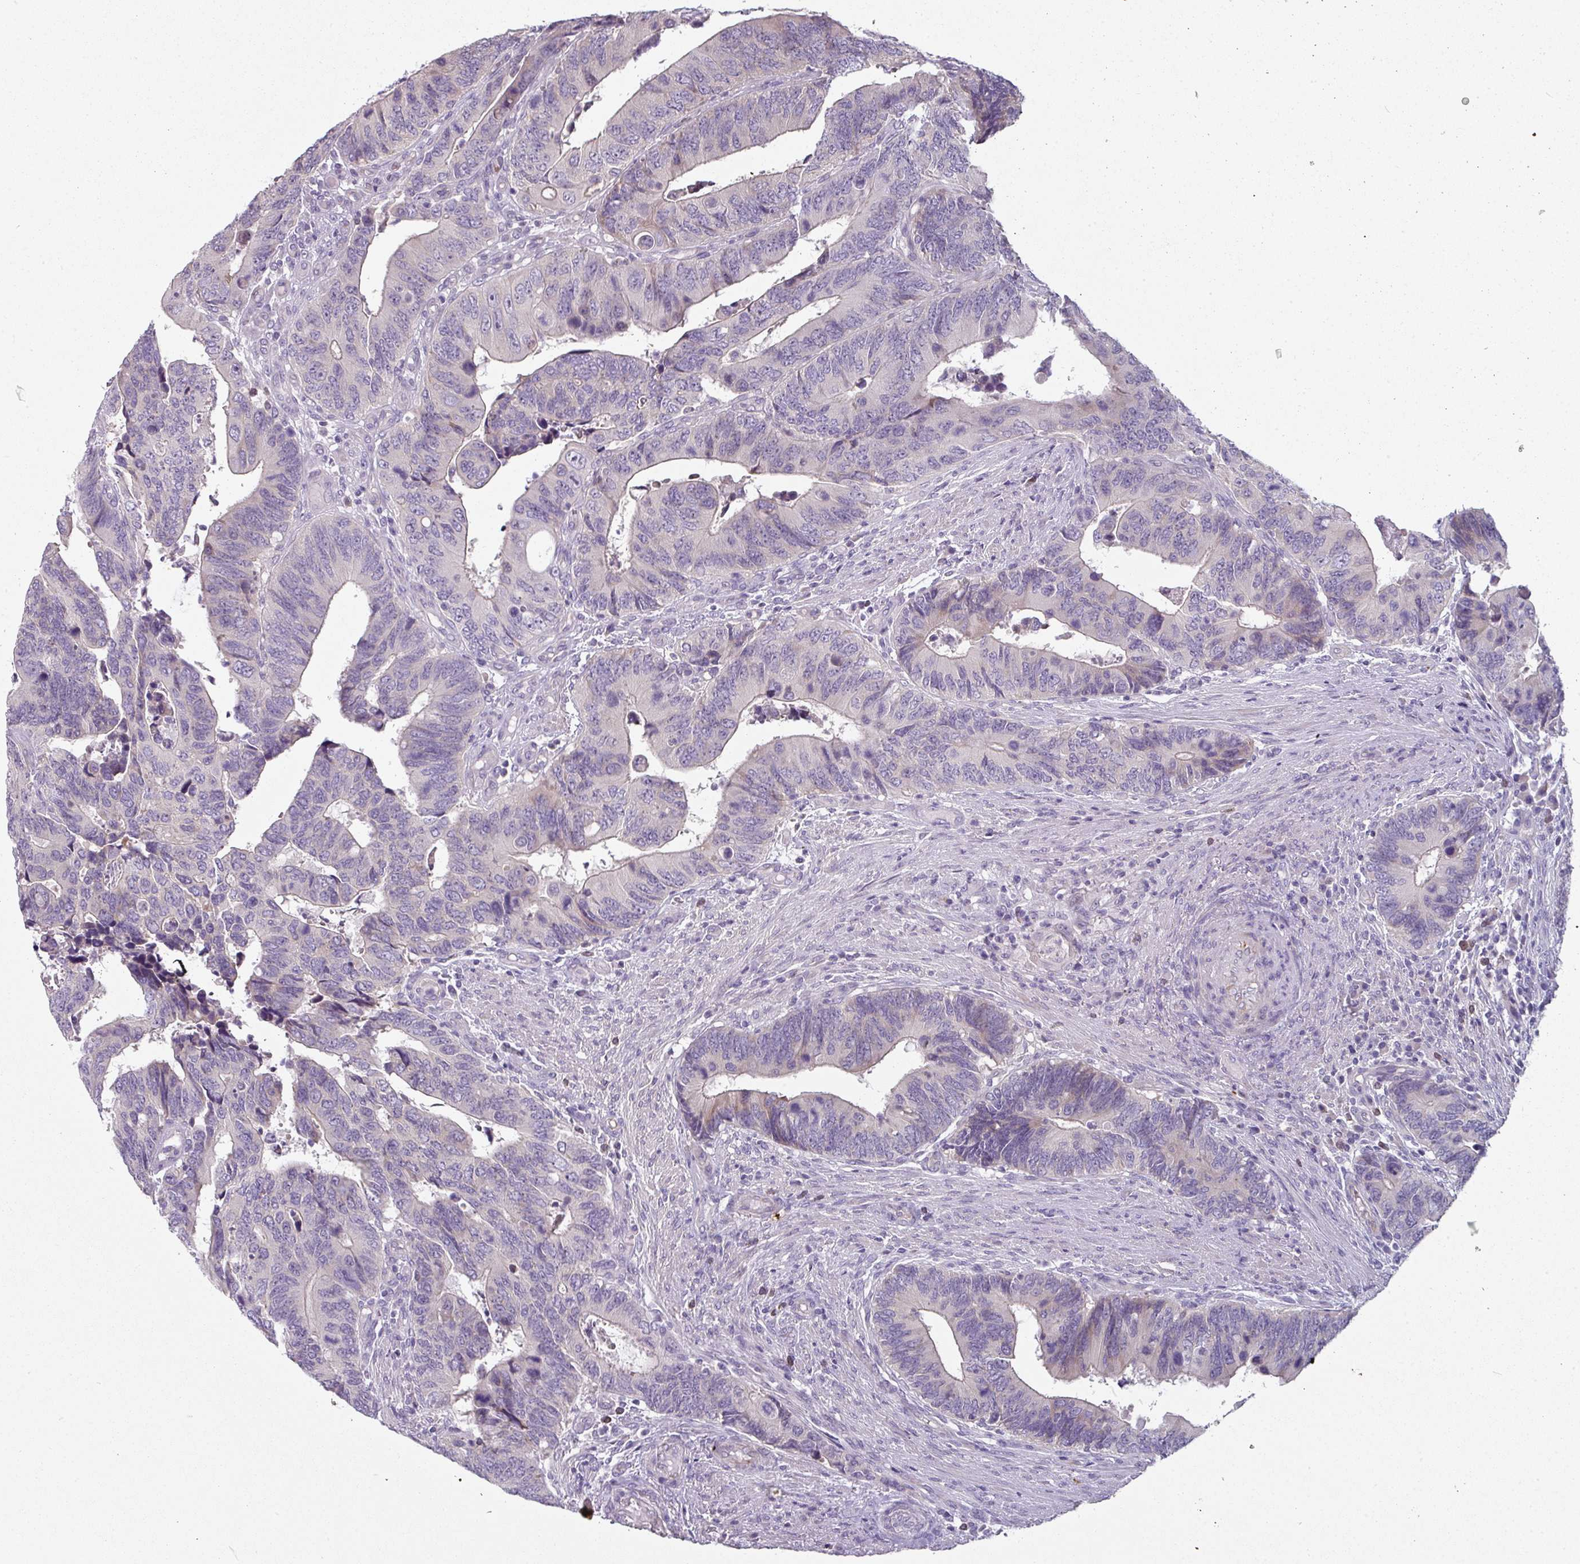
{"staining": {"intensity": "negative", "quantity": "none", "location": "none"}, "tissue": "colorectal cancer", "cell_type": "Tumor cells", "image_type": "cancer", "snomed": [{"axis": "morphology", "description": "Adenocarcinoma, NOS"}, {"axis": "topography", "description": "Colon"}], "caption": "Image shows no significant protein expression in tumor cells of colorectal adenocarcinoma.", "gene": "FHAD1", "patient": {"sex": "male", "age": 87}}